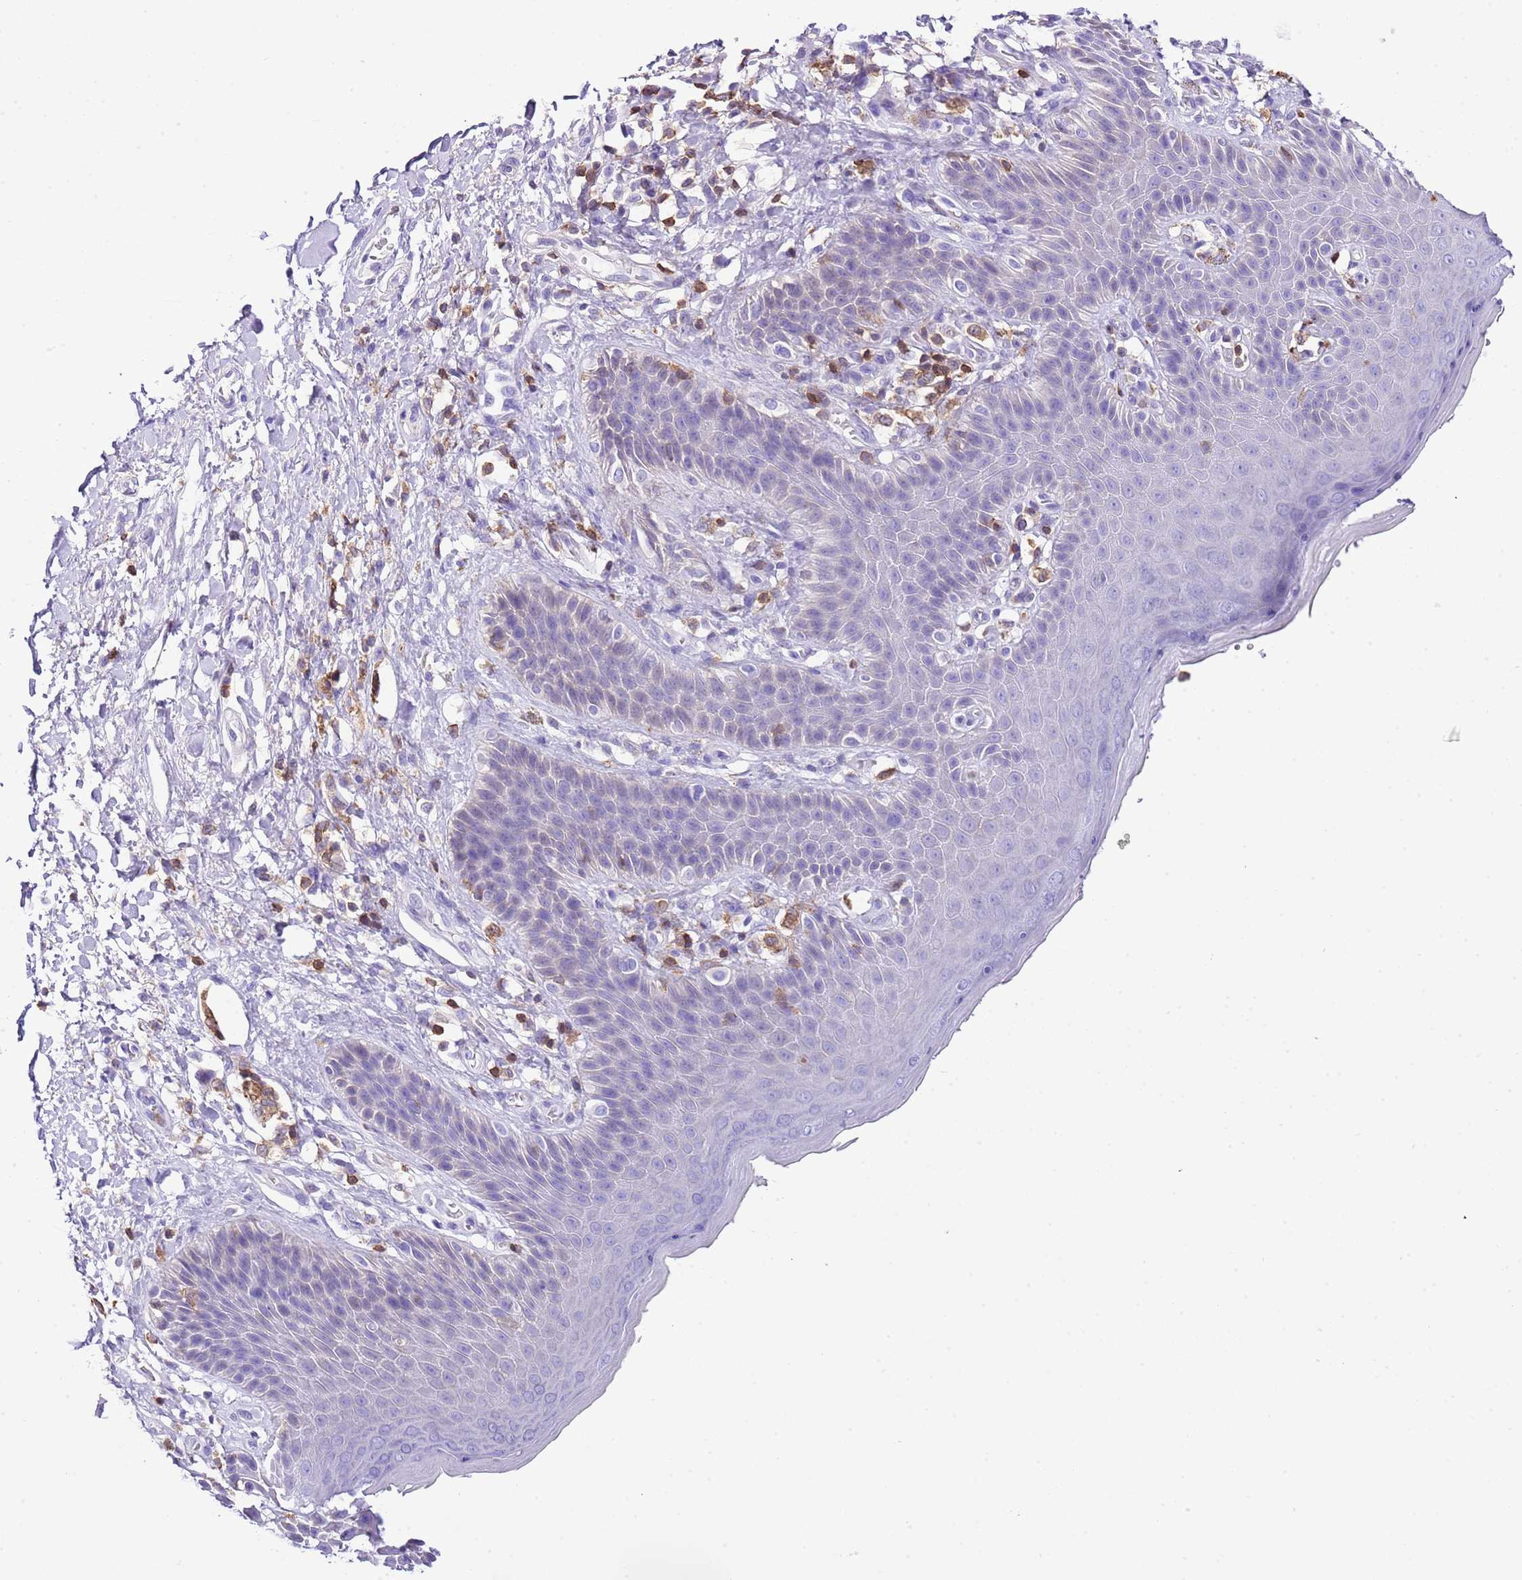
{"staining": {"intensity": "negative", "quantity": "none", "location": "none"}, "tissue": "skin", "cell_type": "Epidermal cells", "image_type": "normal", "snomed": [{"axis": "morphology", "description": "Normal tissue, NOS"}, {"axis": "topography", "description": "Anal"}], "caption": "Immunohistochemistry histopathology image of benign skin: human skin stained with DAB exhibits no significant protein positivity in epidermal cells.", "gene": "CNN2", "patient": {"sex": "female", "age": 89}}